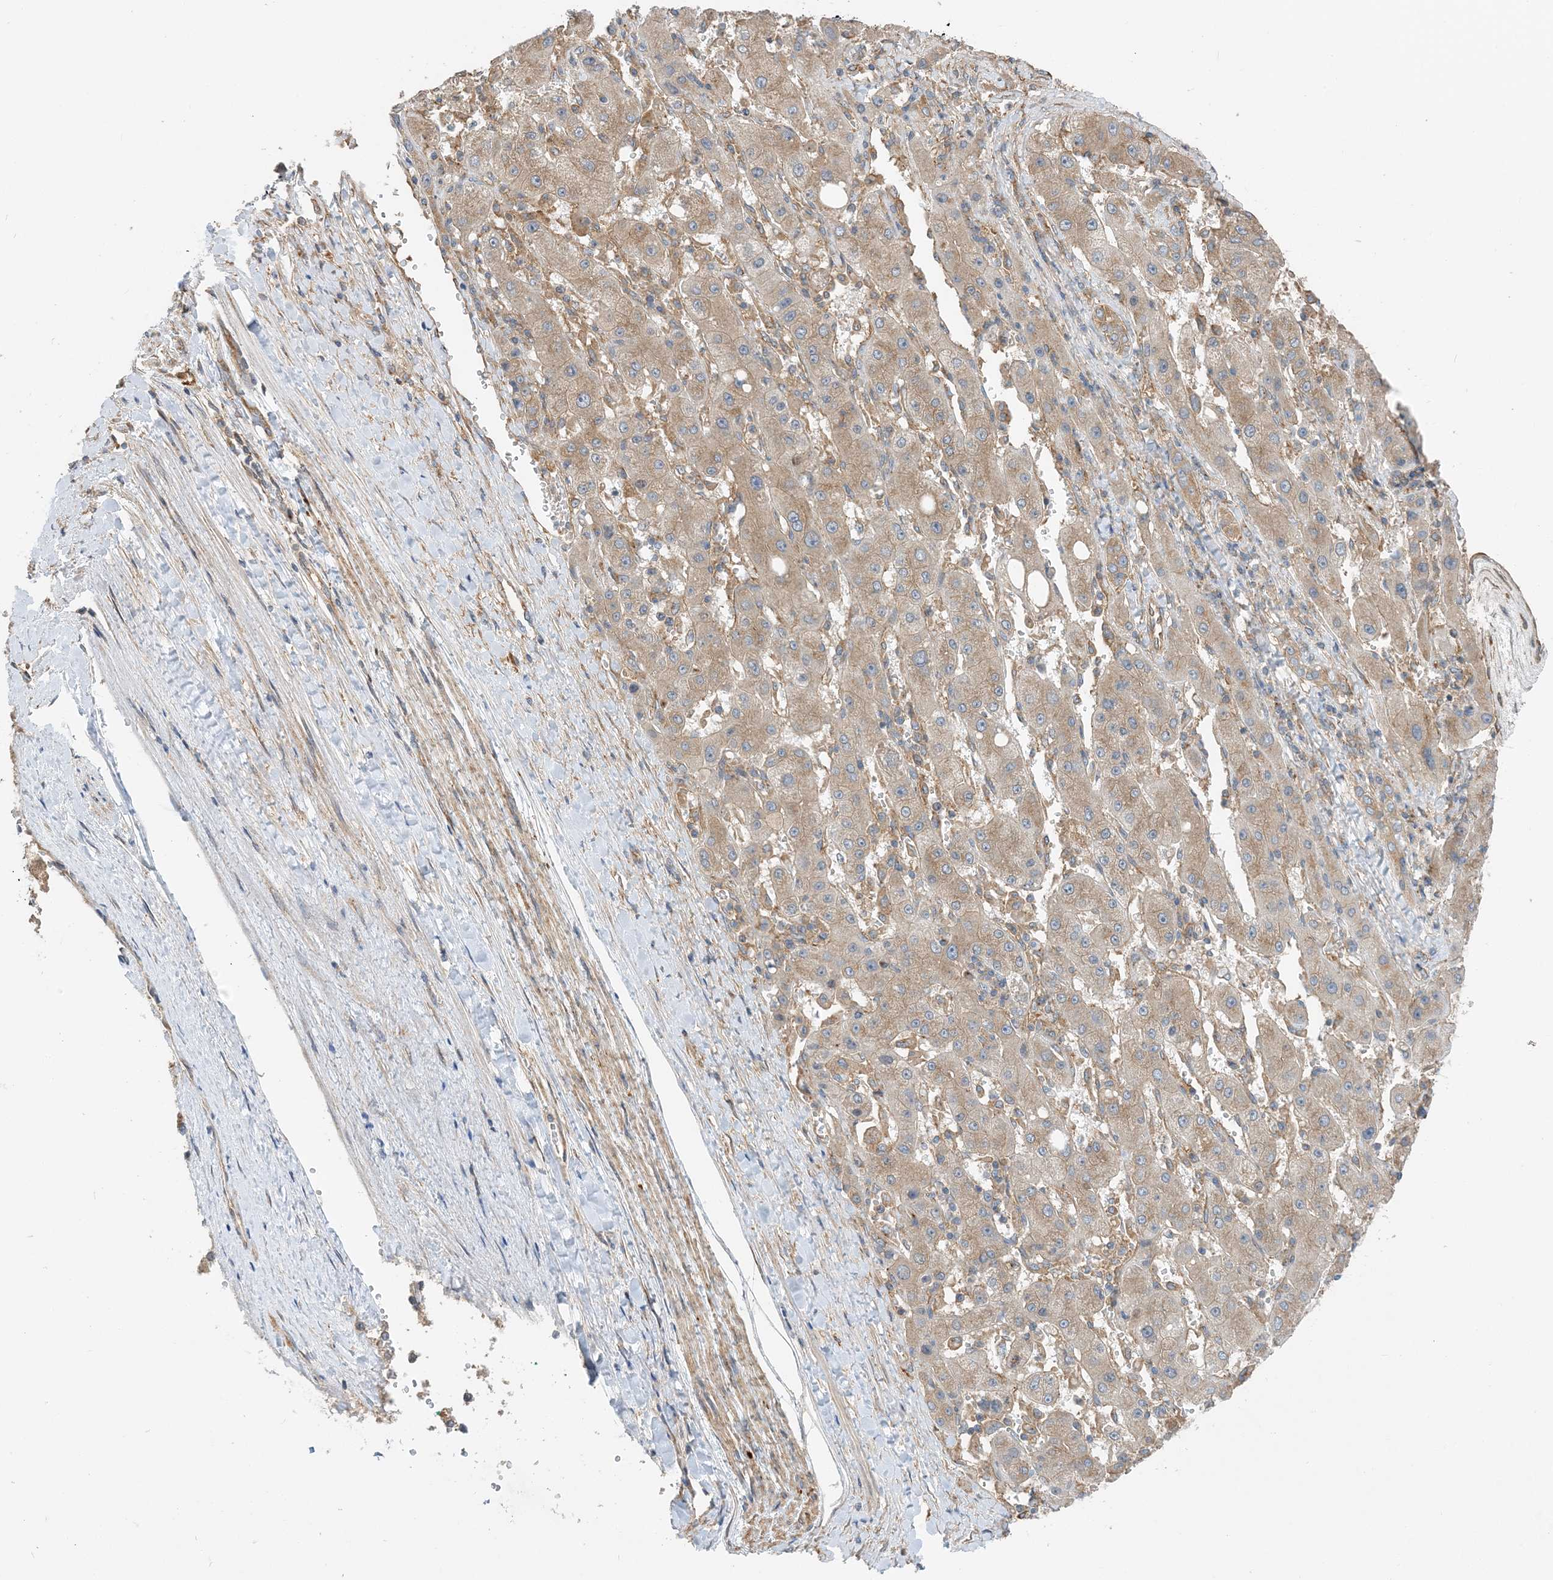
{"staining": {"intensity": "weak", "quantity": "25%-75%", "location": "cytoplasmic/membranous"}, "tissue": "liver cancer", "cell_type": "Tumor cells", "image_type": "cancer", "snomed": [{"axis": "morphology", "description": "Carcinoma, Hepatocellular, NOS"}, {"axis": "topography", "description": "Liver"}], "caption": "Protein expression by immunohistochemistry (IHC) reveals weak cytoplasmic/membranous positivity in approximately 25%-75% of tumor cells in liver hepatocellular carcinoma.", "gene": "SIDT1", "patient": {"sex": "female", "age": 73}}